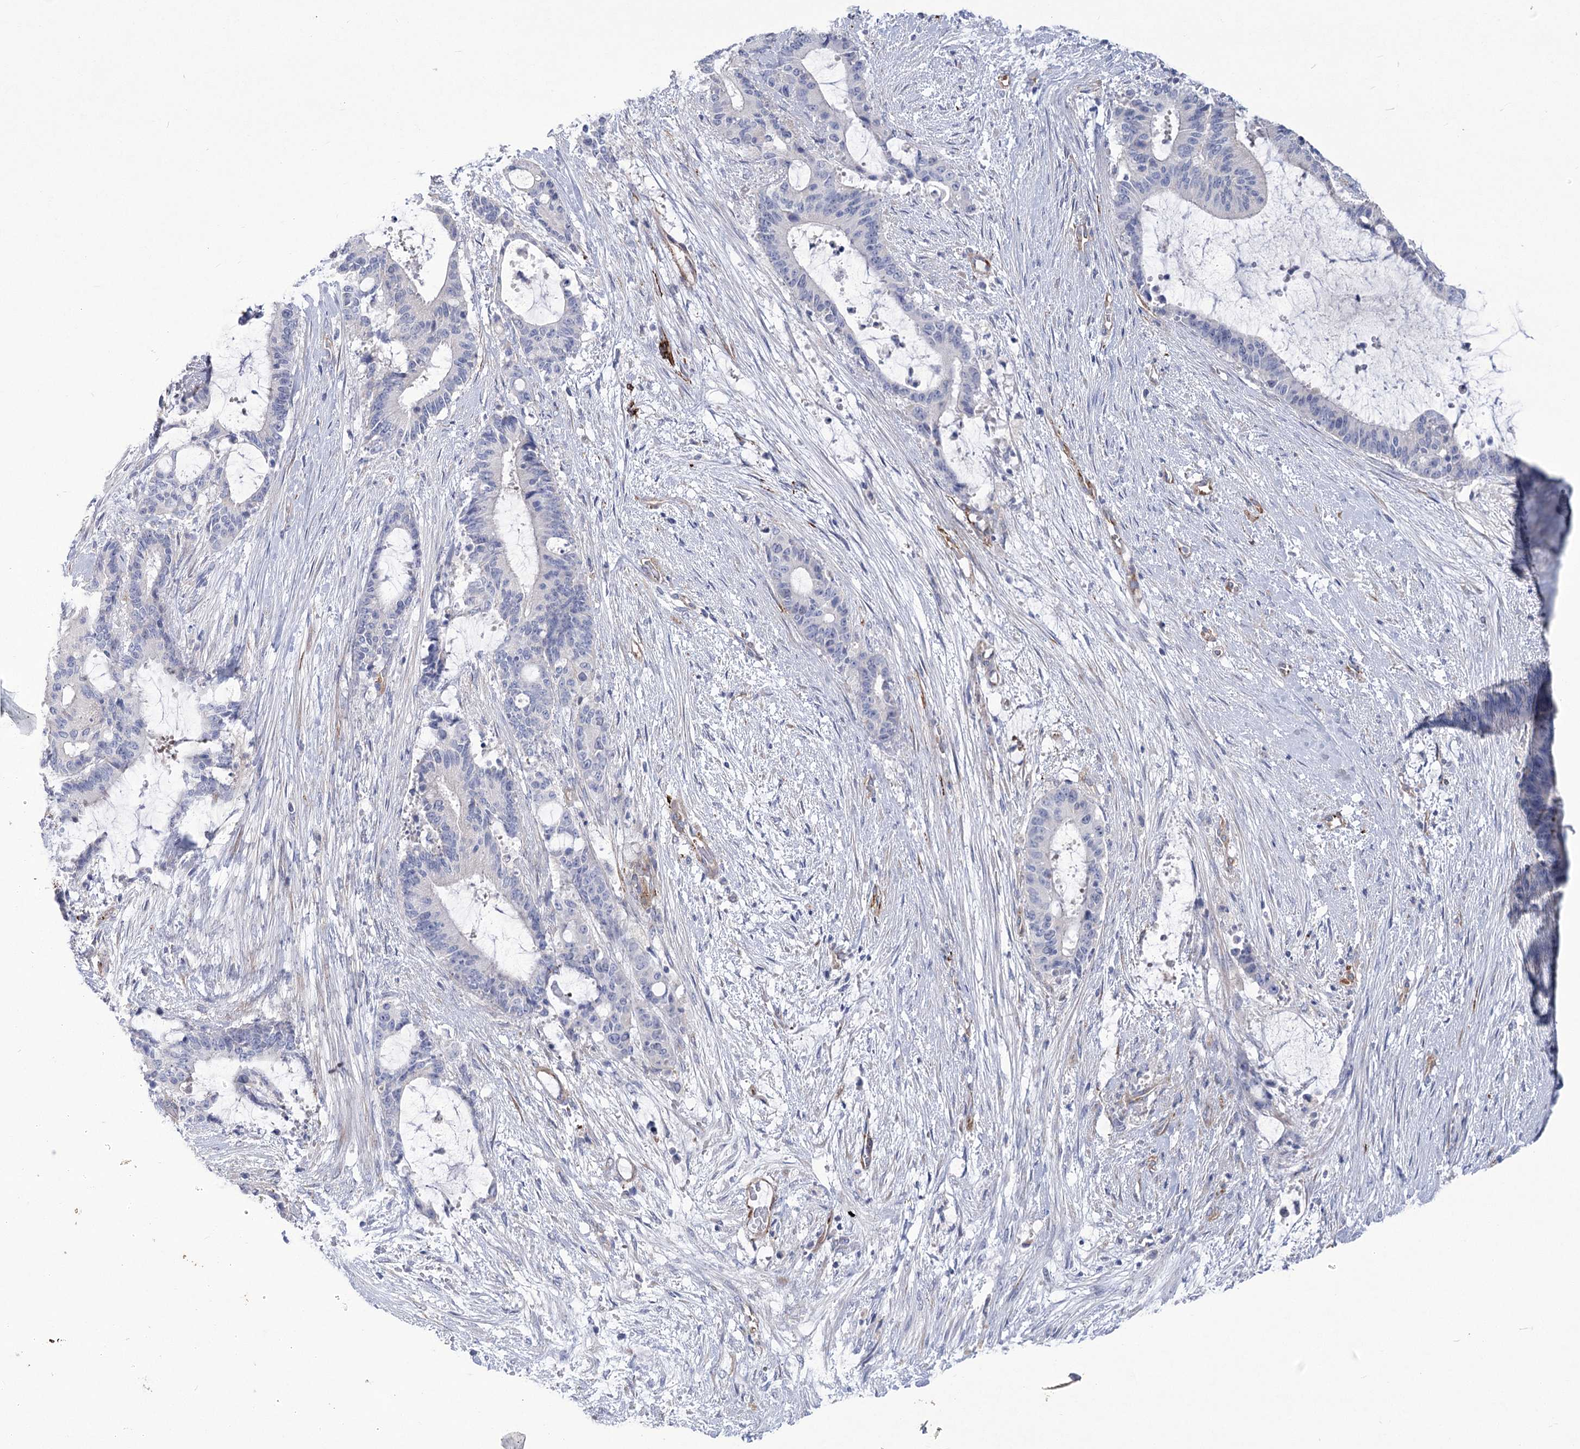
{"staining": {"intensity": "negative", "quantity": "none", "location": "none"}, "tissue": "liver cancer", "cell_type": "Tumor cells", "image_type": "cancer", "snomed": [{"axis": "morphology", "description": "Normal tissue, NOS"}, {"axis": "morphology", "description": "Cholangiocarcinoma"}, {"axis": "topography", "description": "Liver"}, {"axis": "topography", "description": "Peripheral nerve tissue"}], "caption": "This is a micrograph of IHC staining of liver cholangiocarcinoma, which shows no staining in tumor cells.", "gene": "ANGPTL3", "patient": {"sex": "female", "age": 73}}